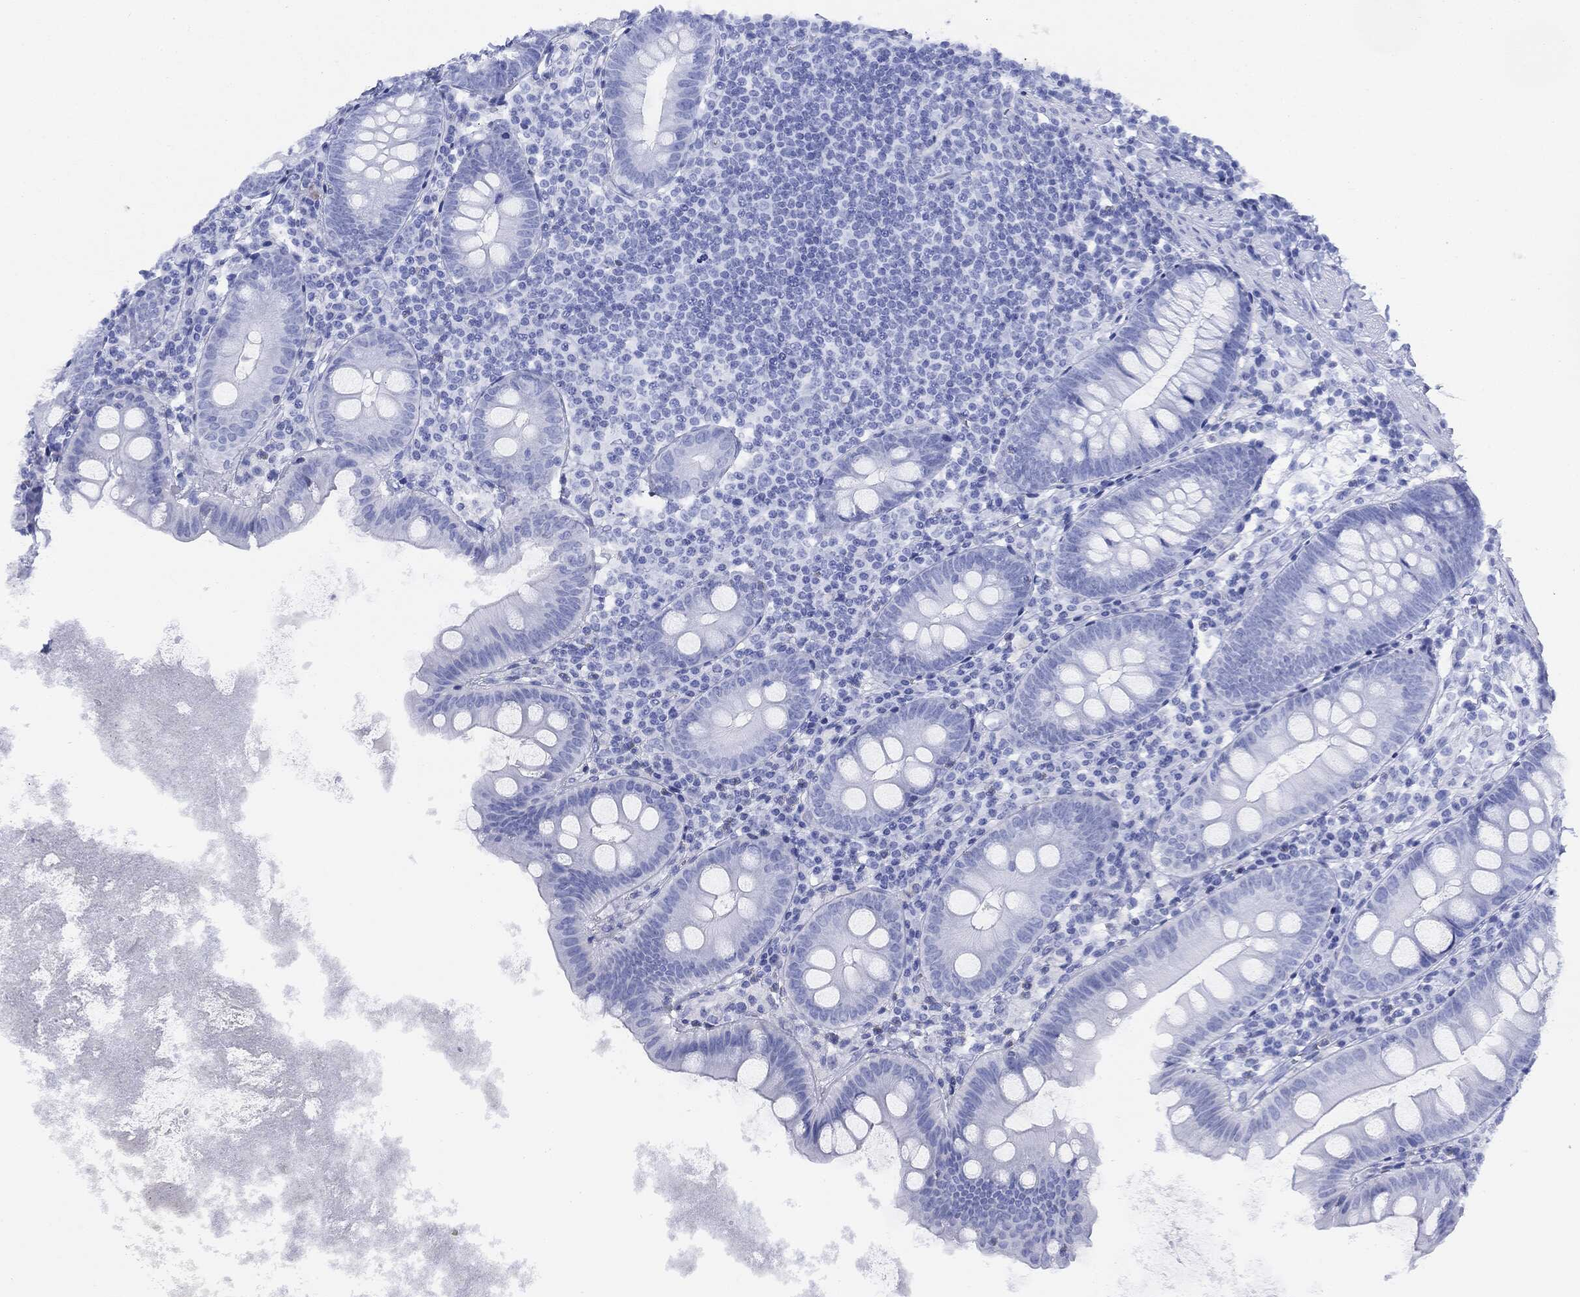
{"staining": {"intensity": "negative", "quantity": "none", "location": "none"}, "tissue": "appendix", "cell_type": "Glandular cells", "image_type": "normal", "snomed": [{"axis": "morphology", "description": "Normal tissue, NOS"}, {"axis": "topography", "description": "Appendix"}], "caption": "Benign appendix was stained to show a protein in brown. There is no significant positivity in glandular cells. (Stains: DAB IHC with hematoxylin counter stain, Microscopy: brightfield microscopy at high magnification).", "gene": "CGB1", "patient": {"sex": "female", "age": 82}}